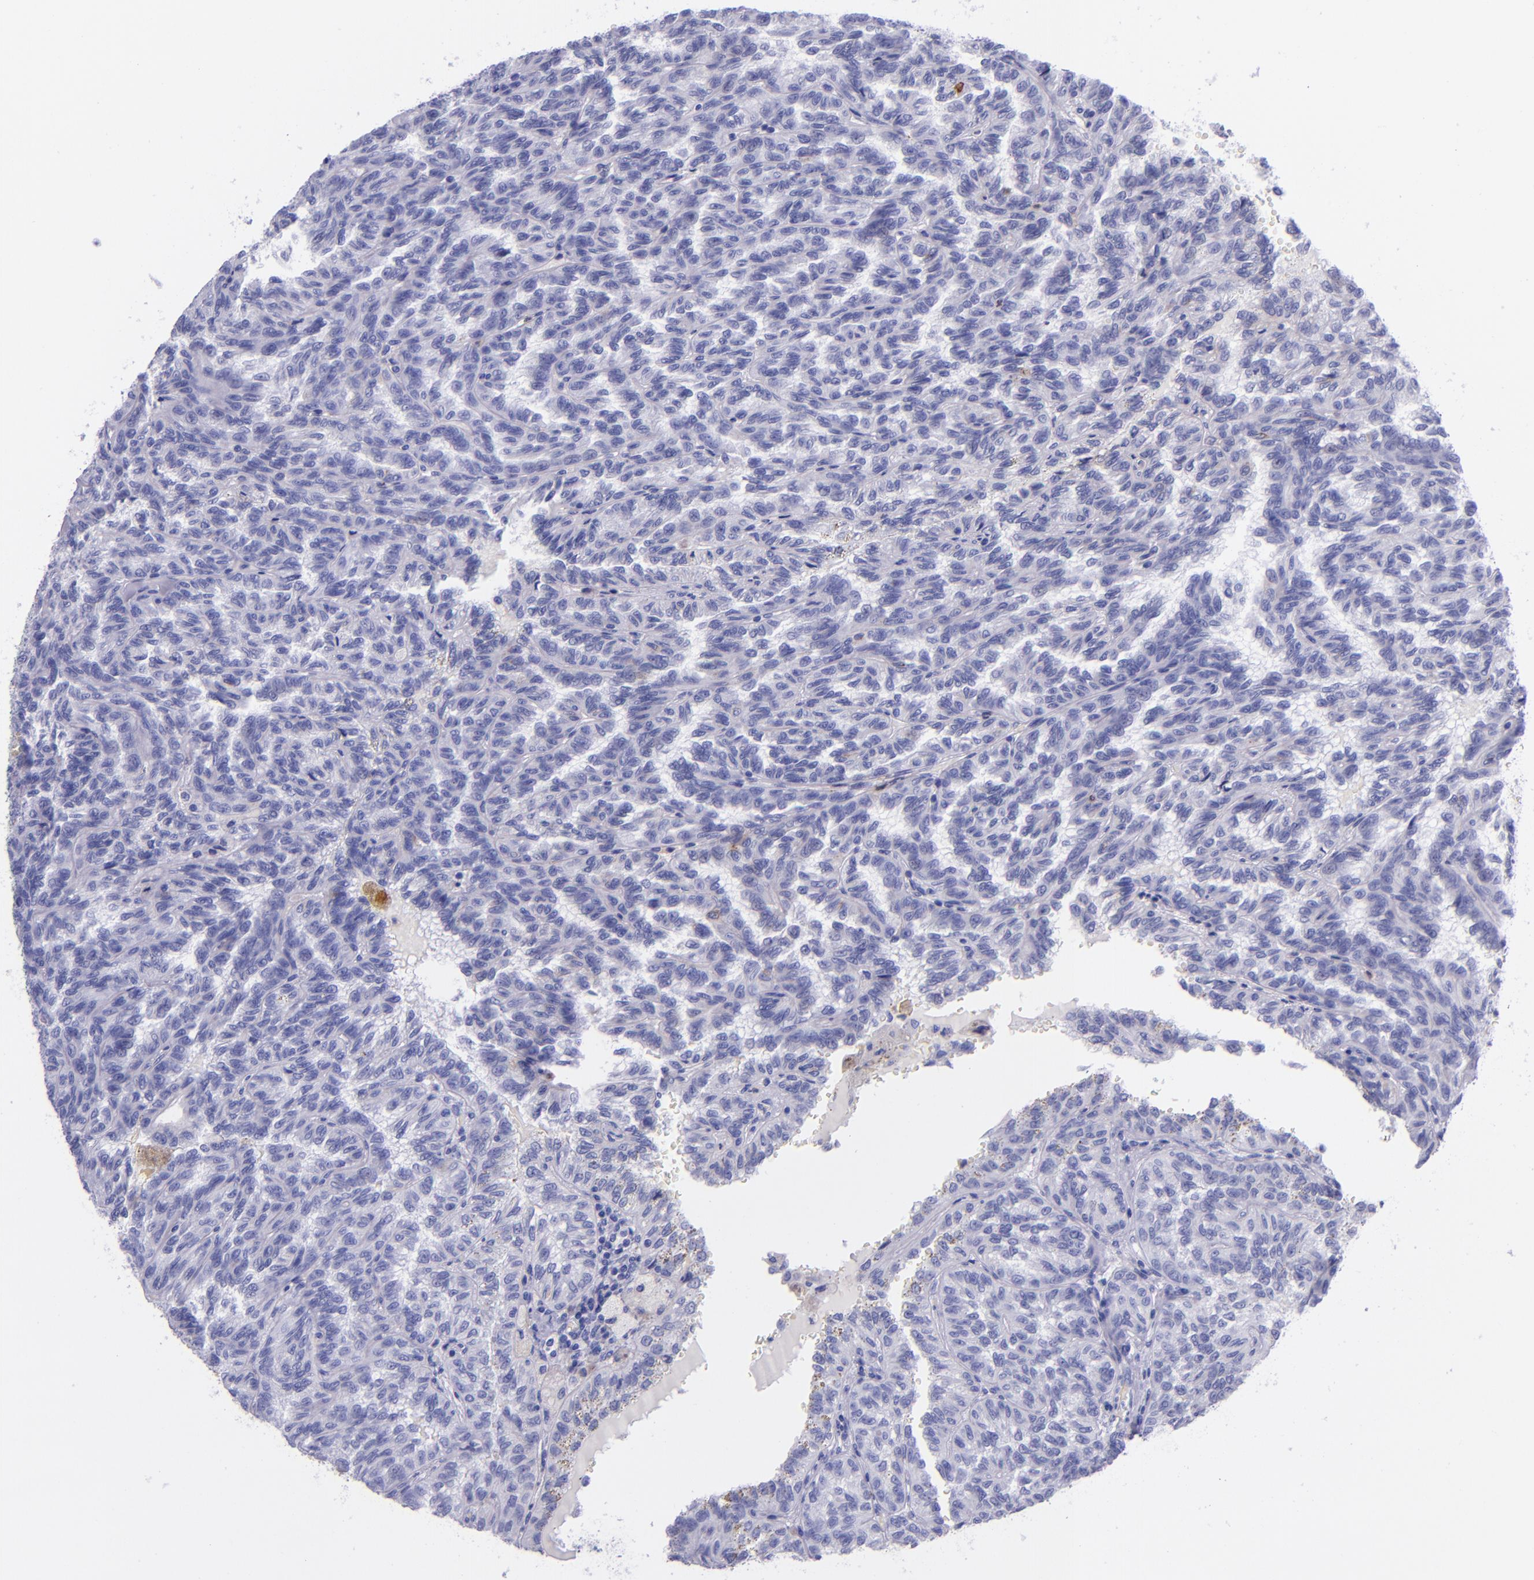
{"staining": {"intensity": "negative", "quantity": "none", "location": "none"}, "tissue": "renal cancer", "cell_type": "Tumor cells", "image_type": "cancer", "snomed": [{"axis": "morphology", "description": "Inflammation, NOS"}, {"axis": "morphology", "description": "Adenocarcinoma, NOS"}, {"axis": "topography", "description": "Kidney"}], "caption": "Micrograph shows no protein staining in tumor cells of renal adenocarcinoma tissue.", "gene": "SLPI", "patient": {"sex": "male", "age": 68}}